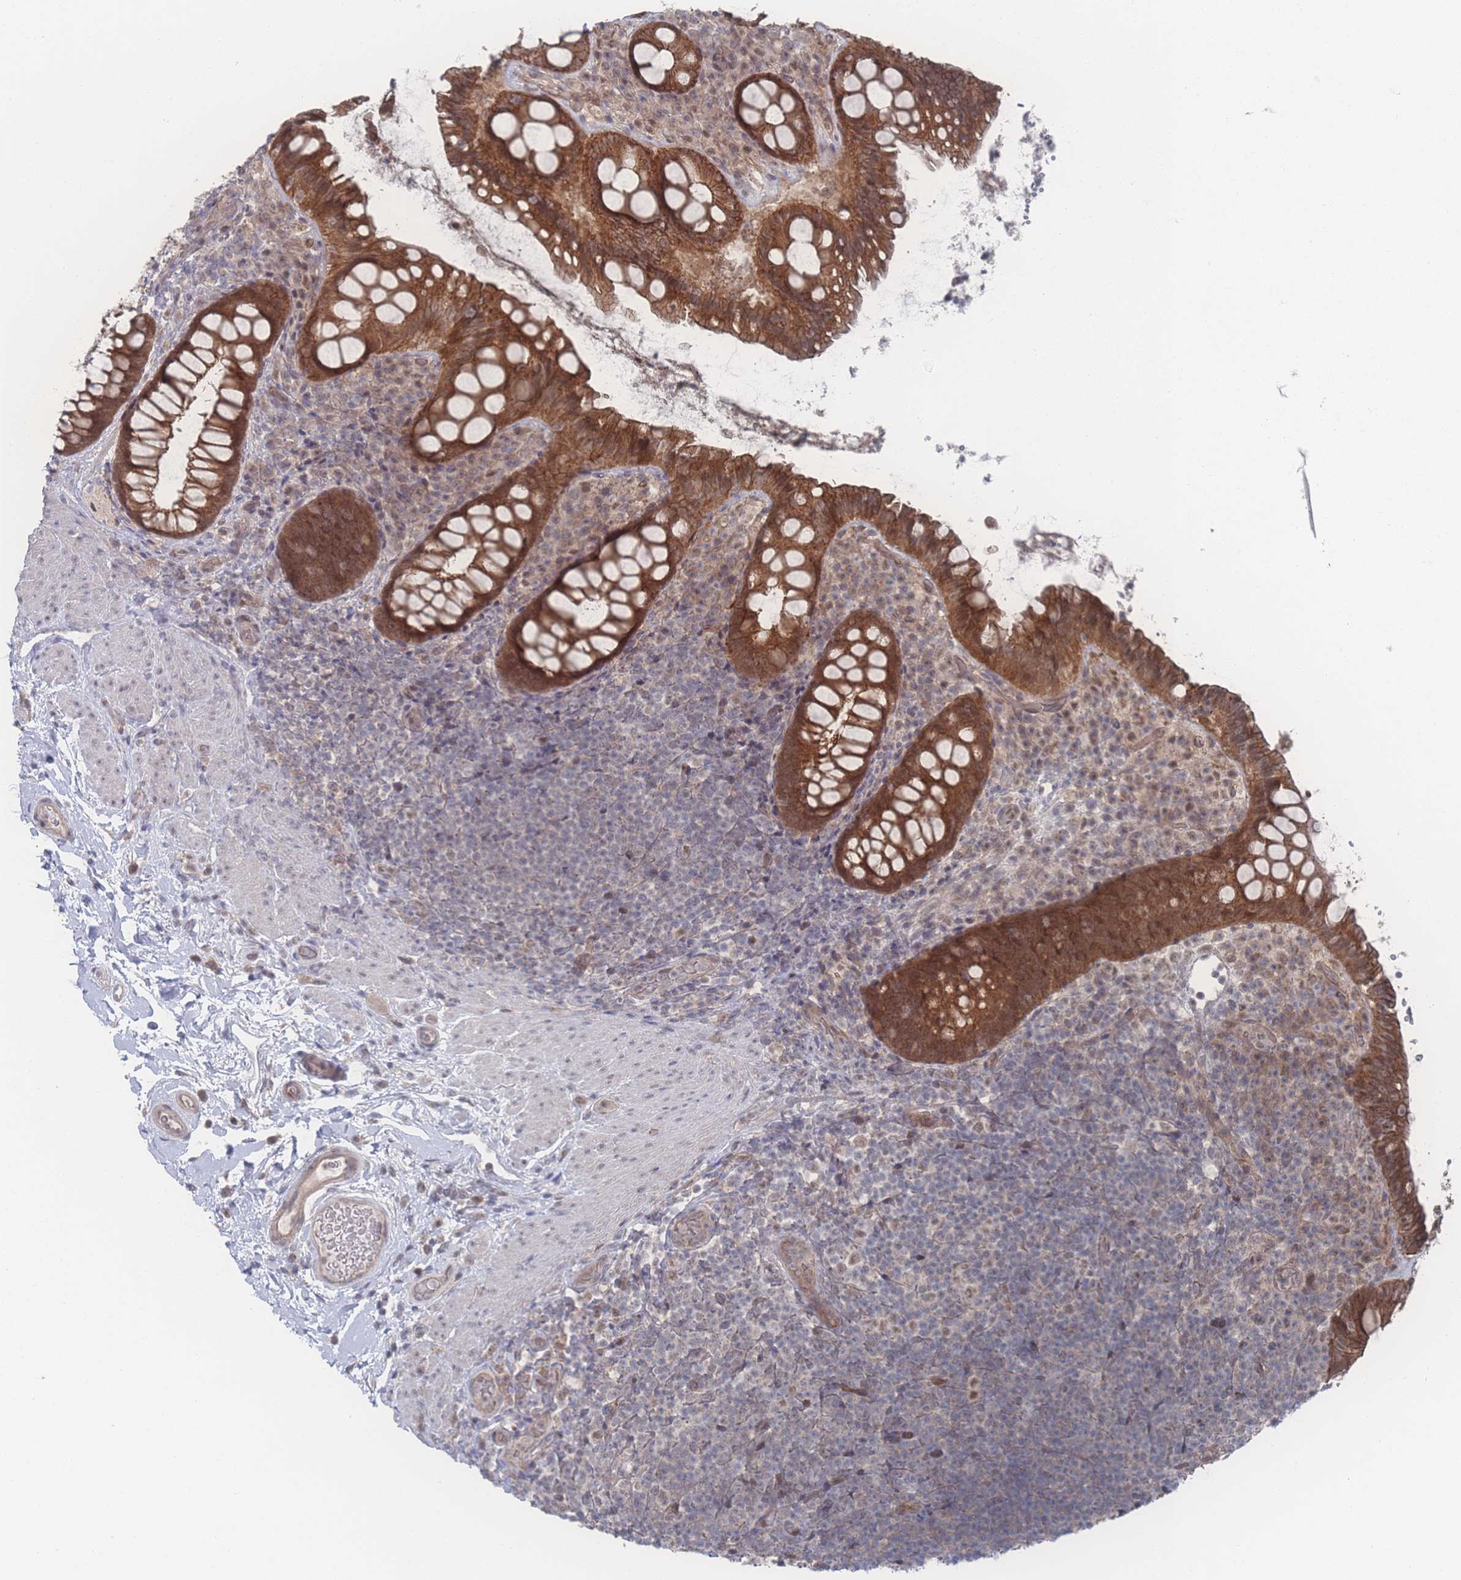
{"staining": {"intensity": "strong", "quantity": ">75%", "location": "cytoplasmic/membranous,nuclear"}, "tissue": "rectum", "cell_type": "Glandular cells", "image_type": "normal", "snomed": [{"axis": "morphology", "description": "Normal tissue, NOS"}, {"axis": "topography", "description": "Rectum"}, {"axis": "topography", "description": "Peripheral nerve tissue"}], "caption": "Protein positivity by immunohistochemistry exhibits strong cytoplasmic/membranous,nuclear staining in about >75% of glandular cells in unremarkable rectum. (Stains: DAB in brown, nuclei in blue, Microscopy: brightfield microscopy at high magnification).", "gene": "NBEAL1", "patient": {"sex": "female", "age": 69}}